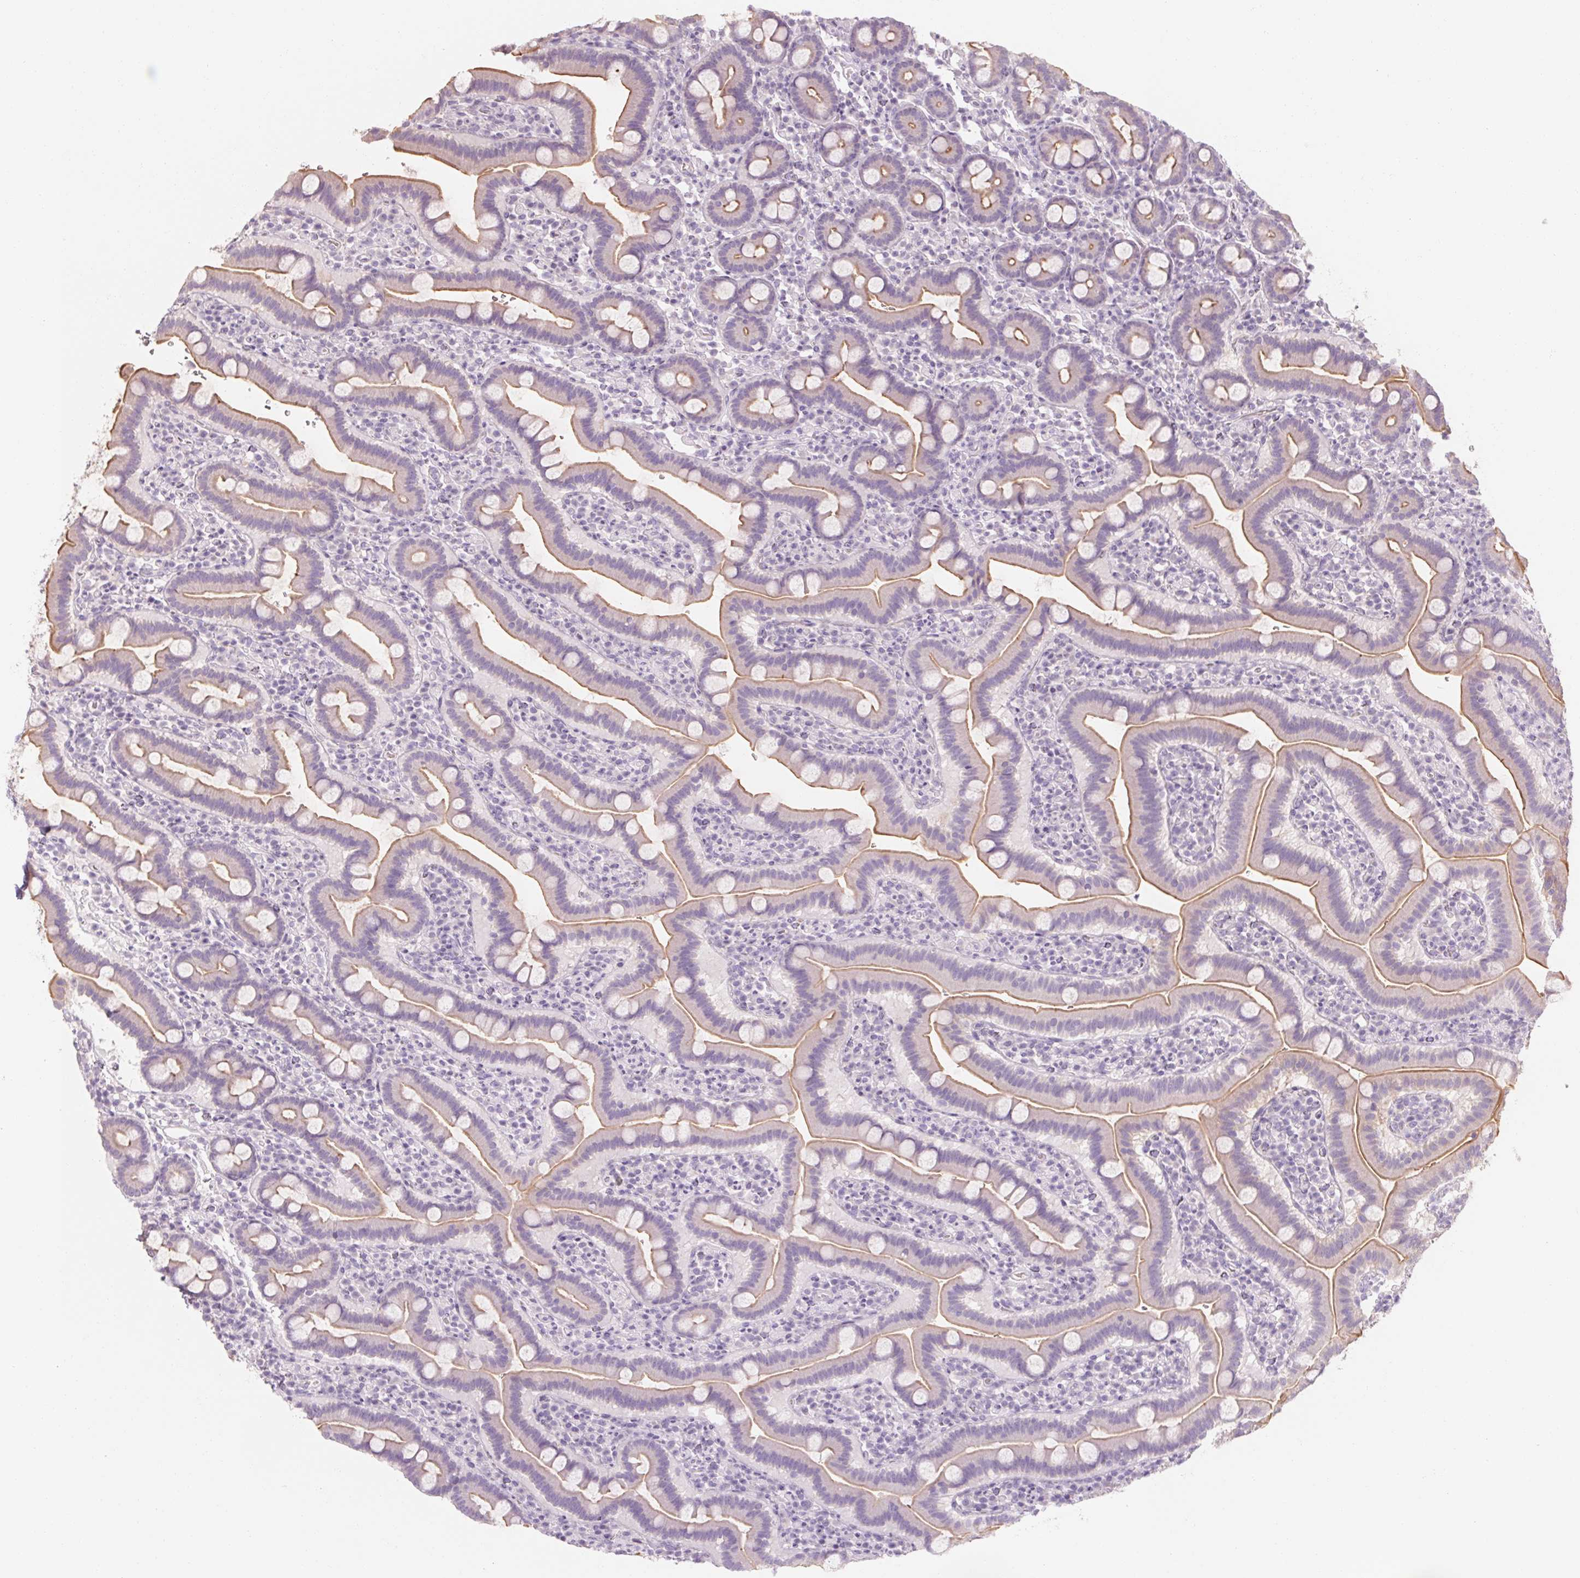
{"staining": {"intensity": "moderate", "quantity": "25%-75%", "location": "cytoplasmic/membranous"}, "tissue": "small intestine", "cell_type": "Glandular cells", "image_type": "normal", "snomed": [{"axis": "morphology", "description": "Normal tissue, NOS"}, {"axis": "topography", "description": "Small intestine"}], "caption": "Moderate cytoplasmic/membranous protein expression is appreciated in about 25%-75% of glandular cells in small intestine.", "gene": "POU1F1", "patient": {"sex": "male", "age": 26}}